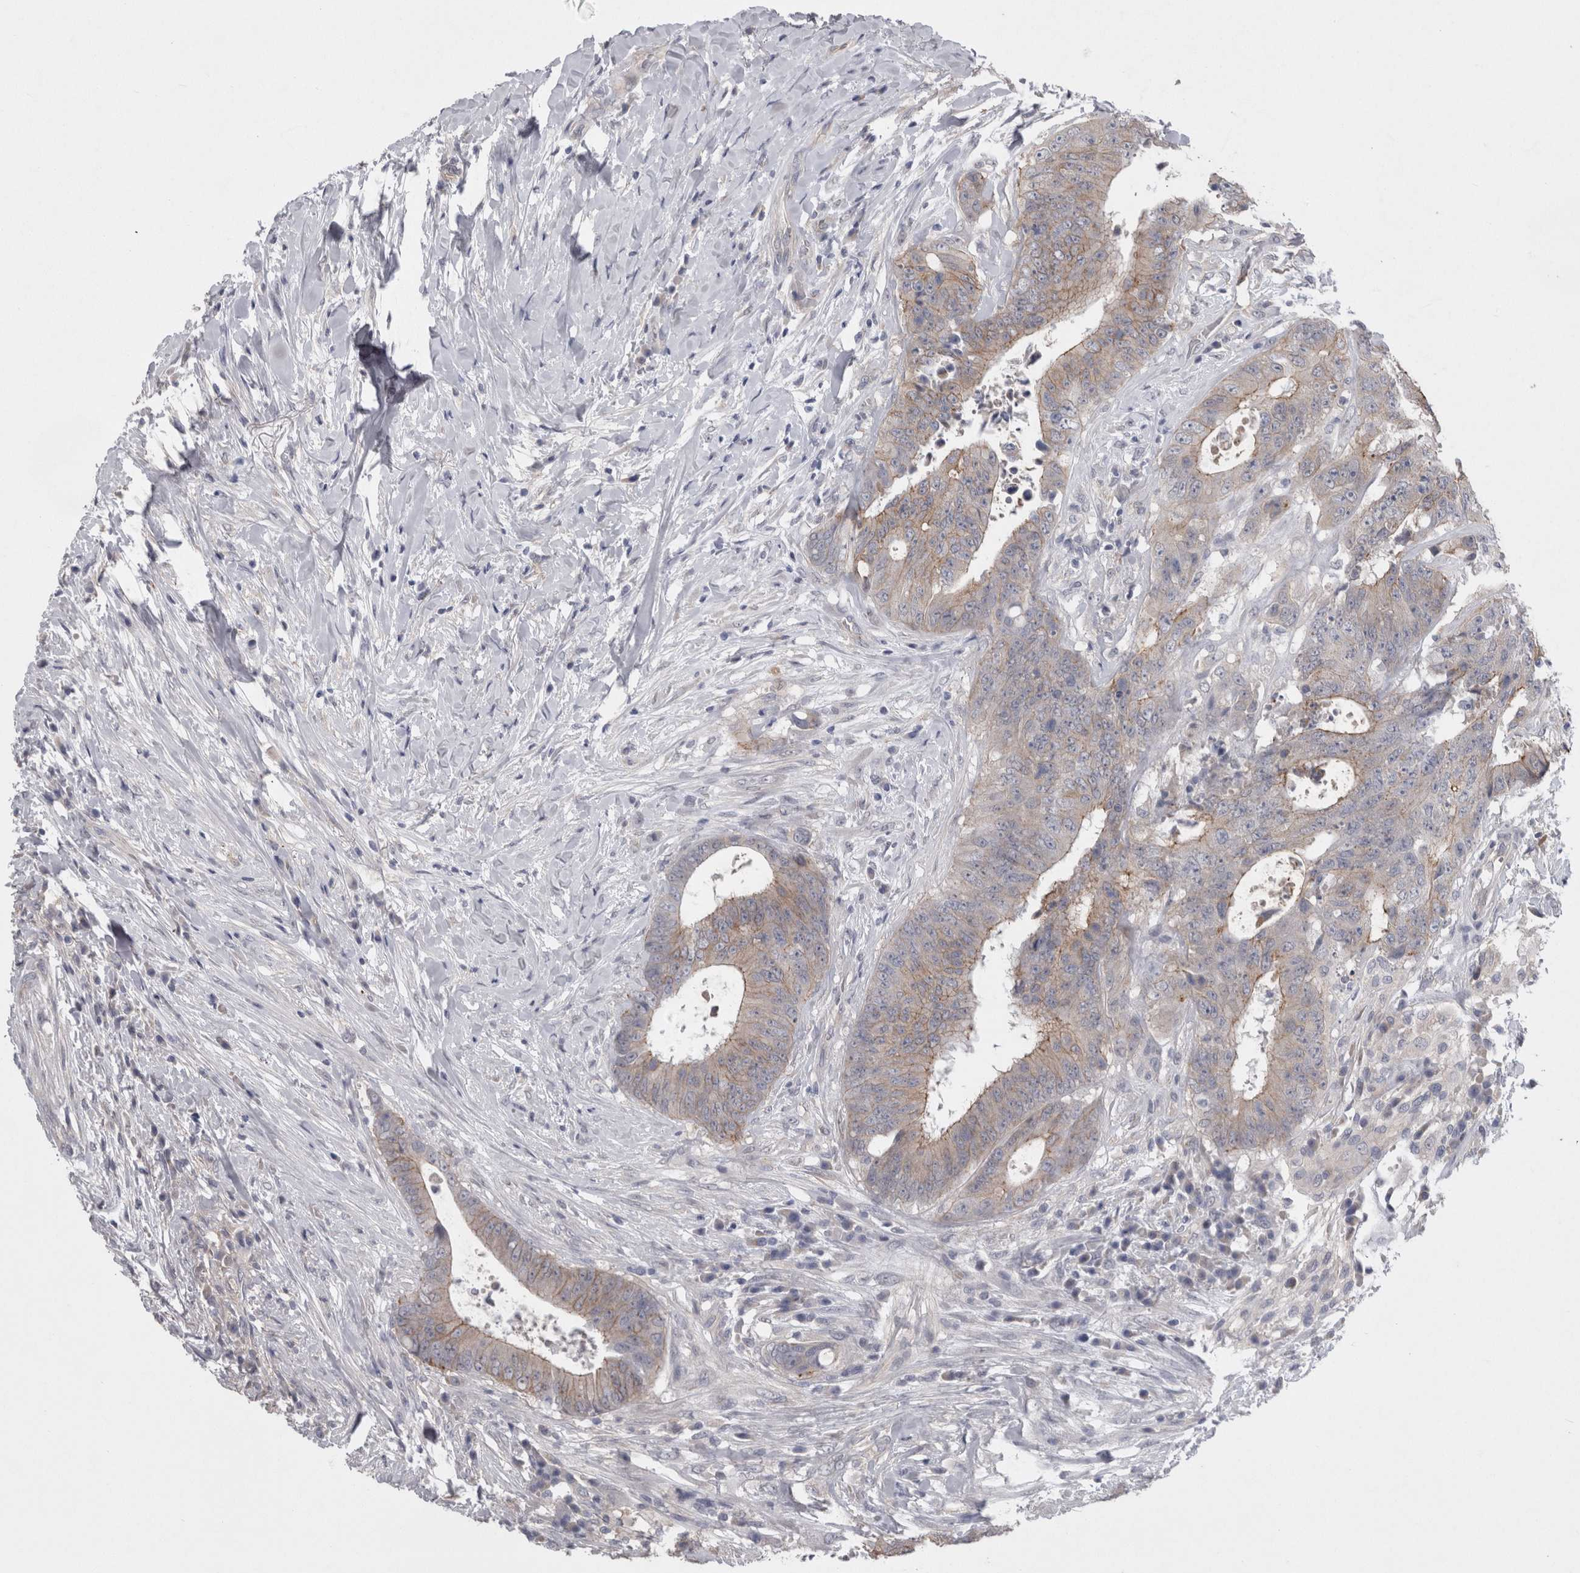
{"staining": {"intensity": "moderate", "quantity": "25%-75%", "location": "cytoplasmic/membranous"}, "tissue": "colorectal cancer", "cell_type": "Tumor cells", "image_type": "cancer", "snomed": [{"axis": "morphology", "description": "Adenocarcinoma, NOS"}, {"axis": "topography", "description": "Rectum"}], "caption": "Immunohistochemical staining of adenocarcinoma (colorectal) shows medium levels of moderate cytoplasmic/membranous protein staining in approximately 25%-75% of tumor cells.", "gene": "NECTIN2", "patient": {"sex": "male", "age": 72}}